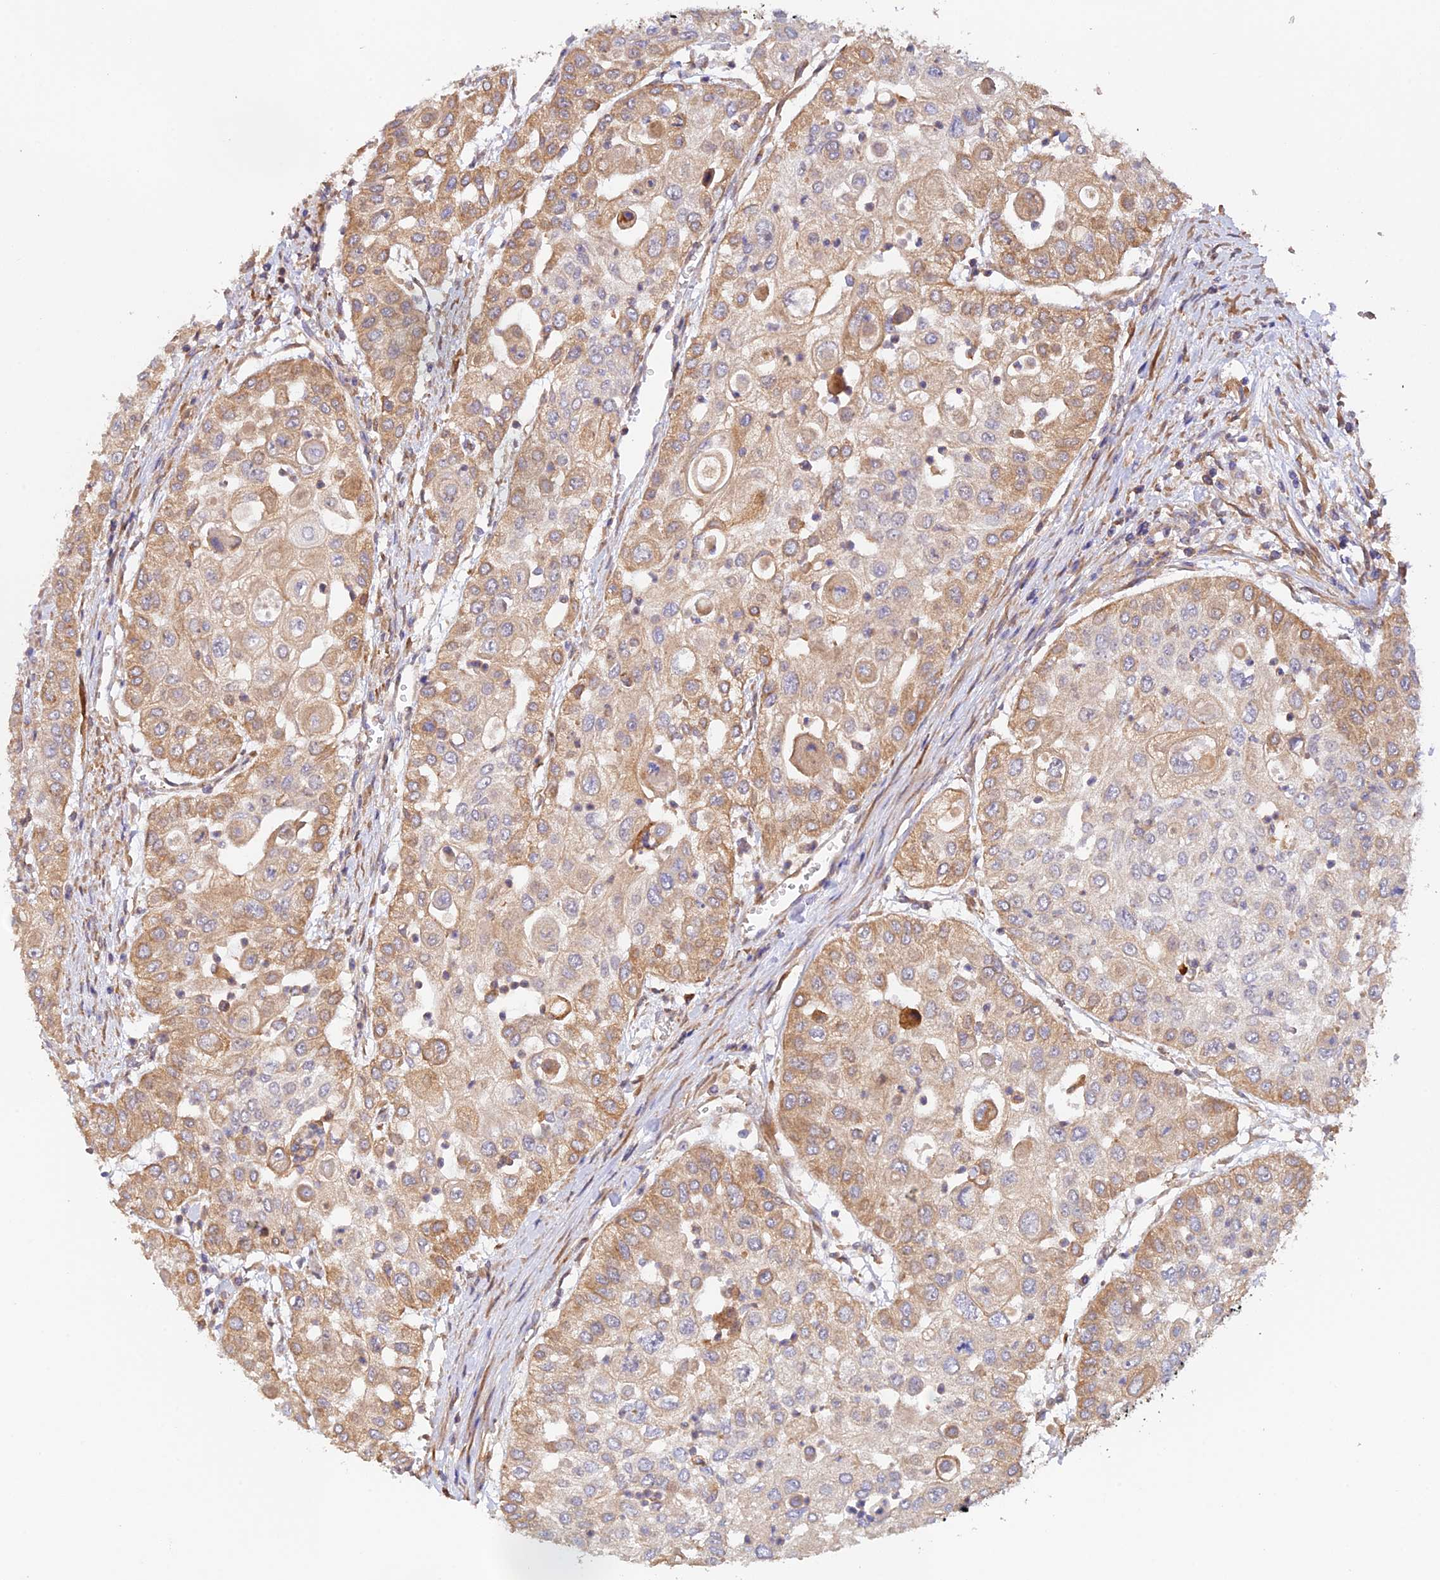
{"staining": {"intensity": "moderate", "quantity": "25%-75%", "location": "cytoplasmic/membranous"}, "tissue": "urothelial cancer", "cell_type": "Tumor cells", "image_type": "cancer", "snomed": [{"axis": "morphology", "description": "Urothelial carcinoma, High grade"}, {"axis": "topography", "description": "Urinary bladder"}], "caption": "Tumor cells display moderate cytoplasmic/membranous expression in approximately 25%-75% of cells in urothelial cancer.", "gene": "MYO9A", "patient": {"sex": "female", "age": 79}}